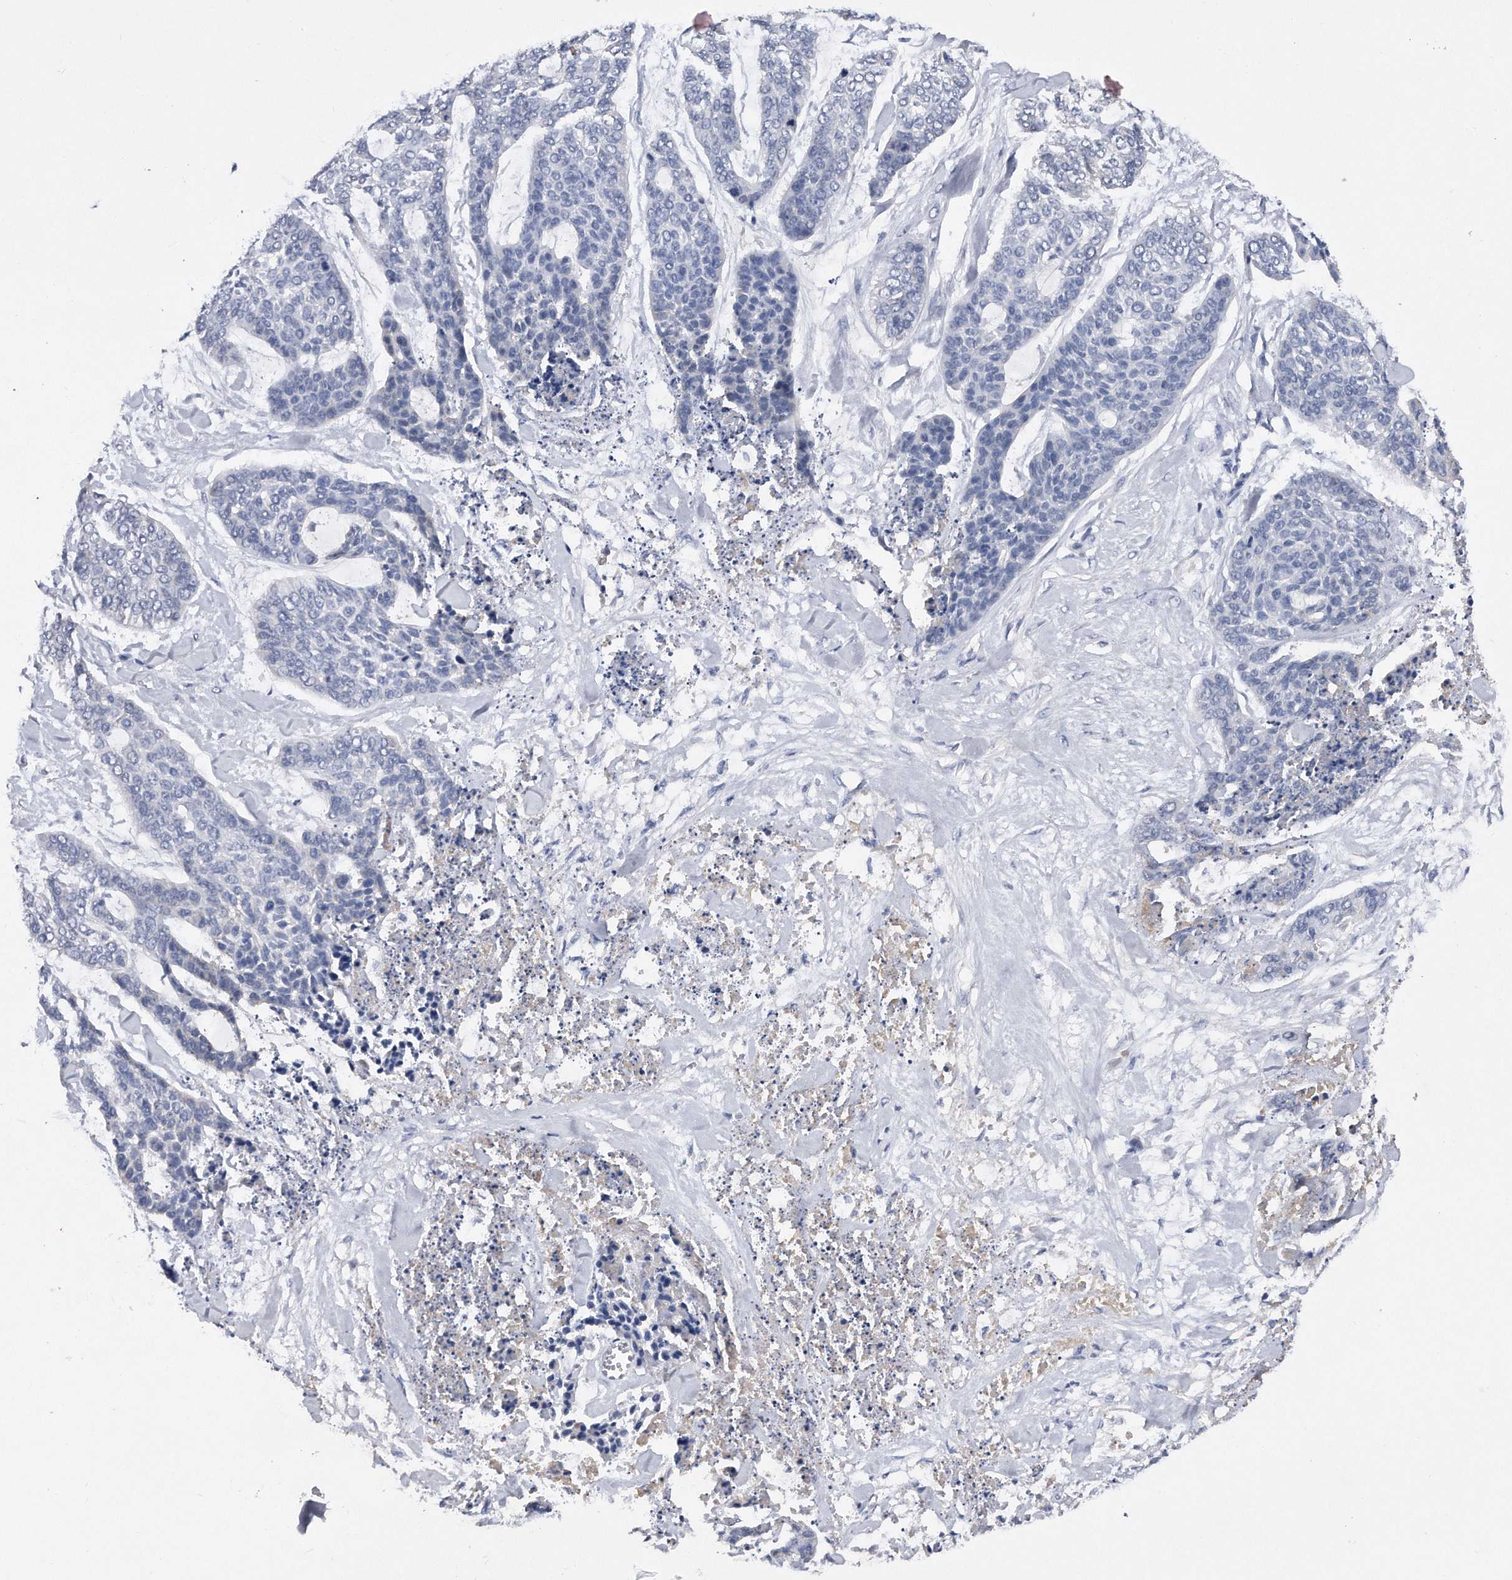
{"staining": {"intensity": "negative", "quantity": "none", "location": "none"}, "tissue": "skin cancer", "cell_type": "Tumor cells", "image_type": "cancer", "snomed": [{"axis": "morphology", "description": "Basal cell carcinoma"}, {"axis": "topography", "description": "Skin"}], "caption": "The IHC photomicrograph has no significant staining in tumor cells of skin cancer (basal cell carcinoma) tissue.", "gene": "ASNS", "patient": {"sex": "female", "age": 64}}